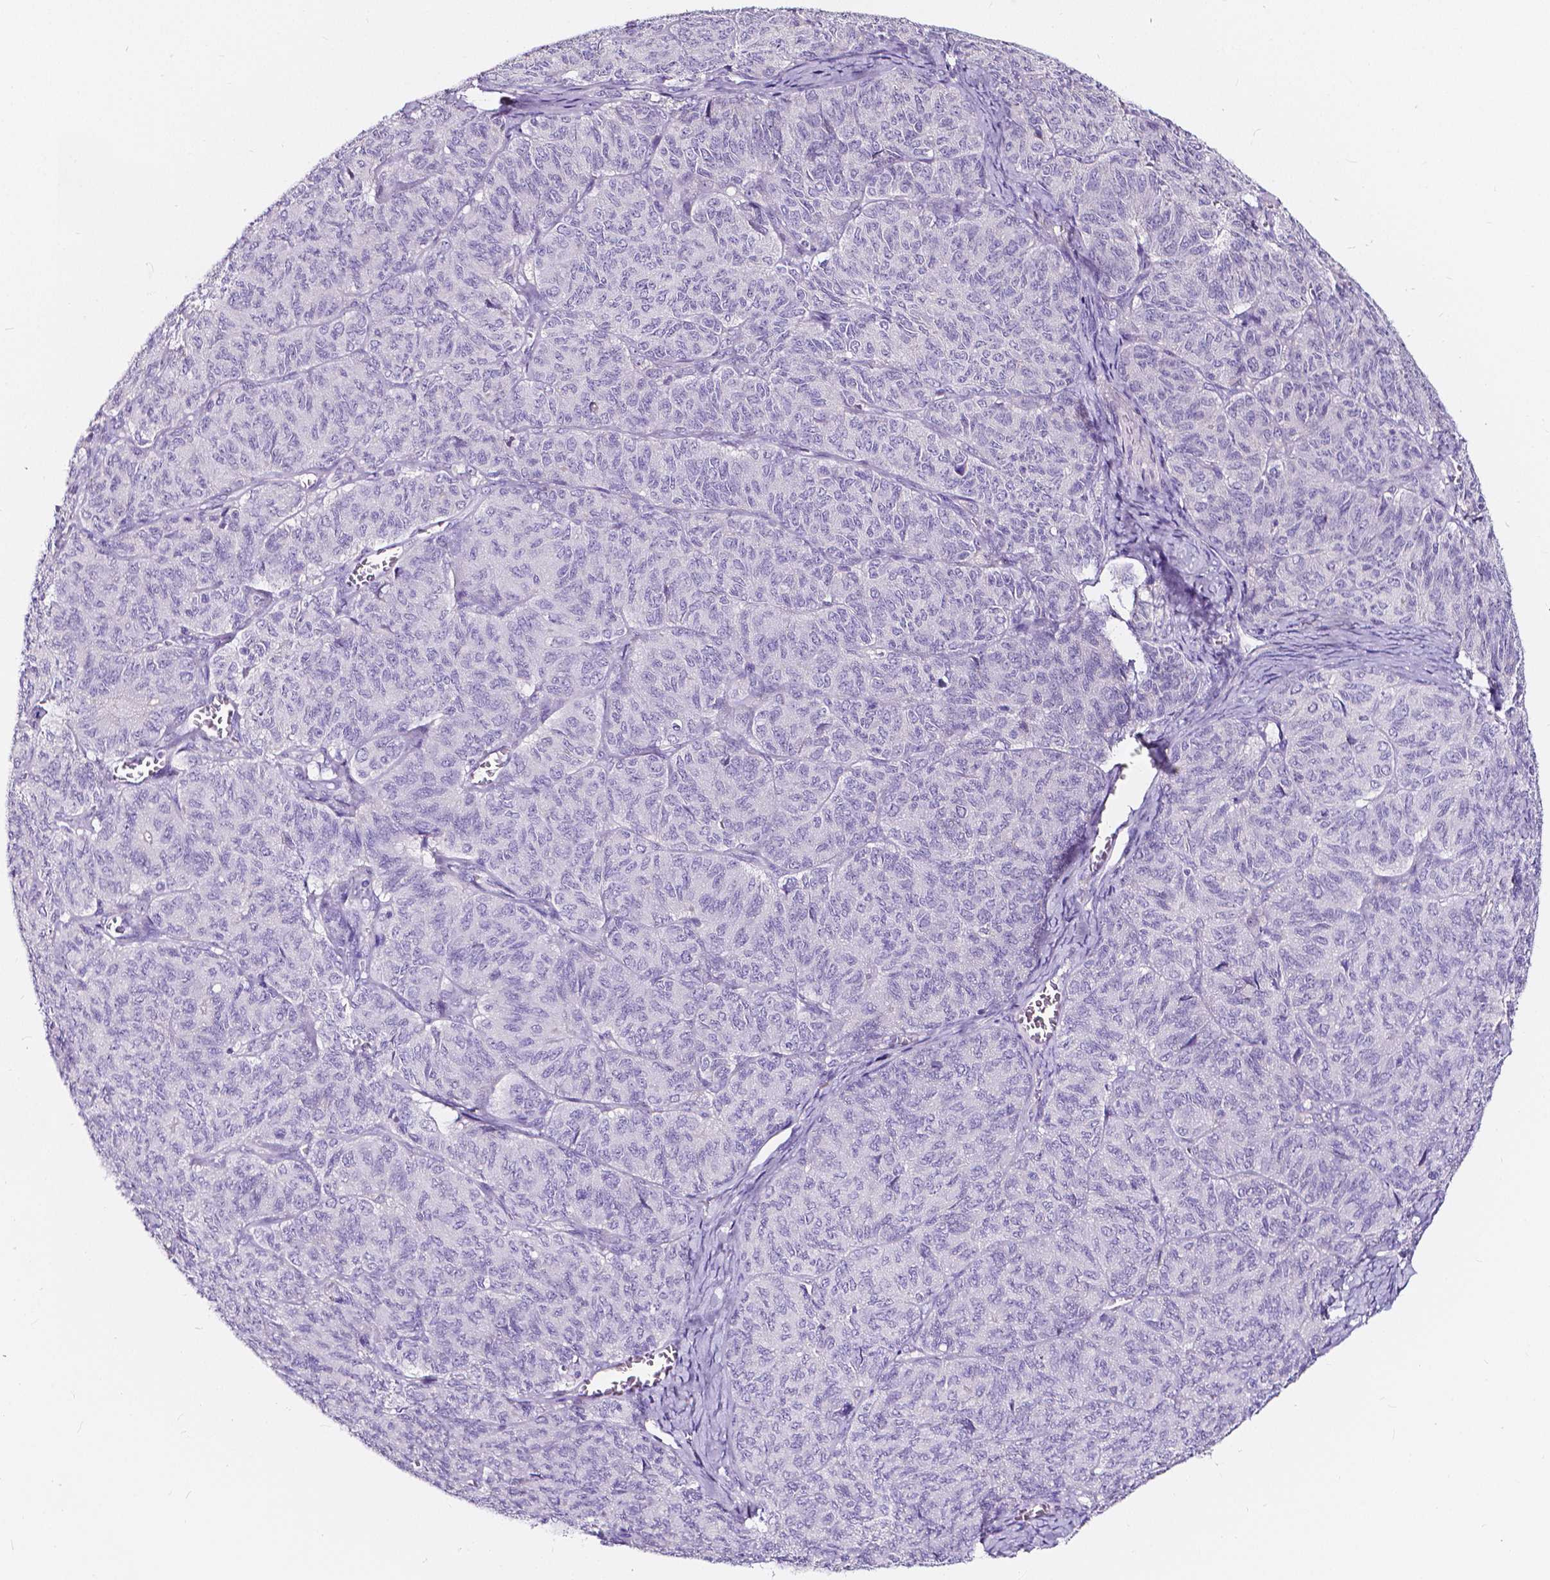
{"staining": {"intensity": "negative", "quantity": "none", "location": "none"}, "tissue": "ovarian cancer", "cell_type": "Tumor cells", "image_type": "cancer", "snomed": [{"axis": "morphology", "description": "Carcinoma, endometroid"}, {"axis": "topography", "description": "Ovary"}], "caption": "DAB immunohistochemical staining of ovarian endometroid carcinoma demonstrates no significant staining in tumor cells. (DAB (3,3'-diaminobenzidine) immunohistochemistry (IHC) with hematoxylin counter stain).", "gene": "CLSTN2", "patient": {"sex": "female", "age": 80}}